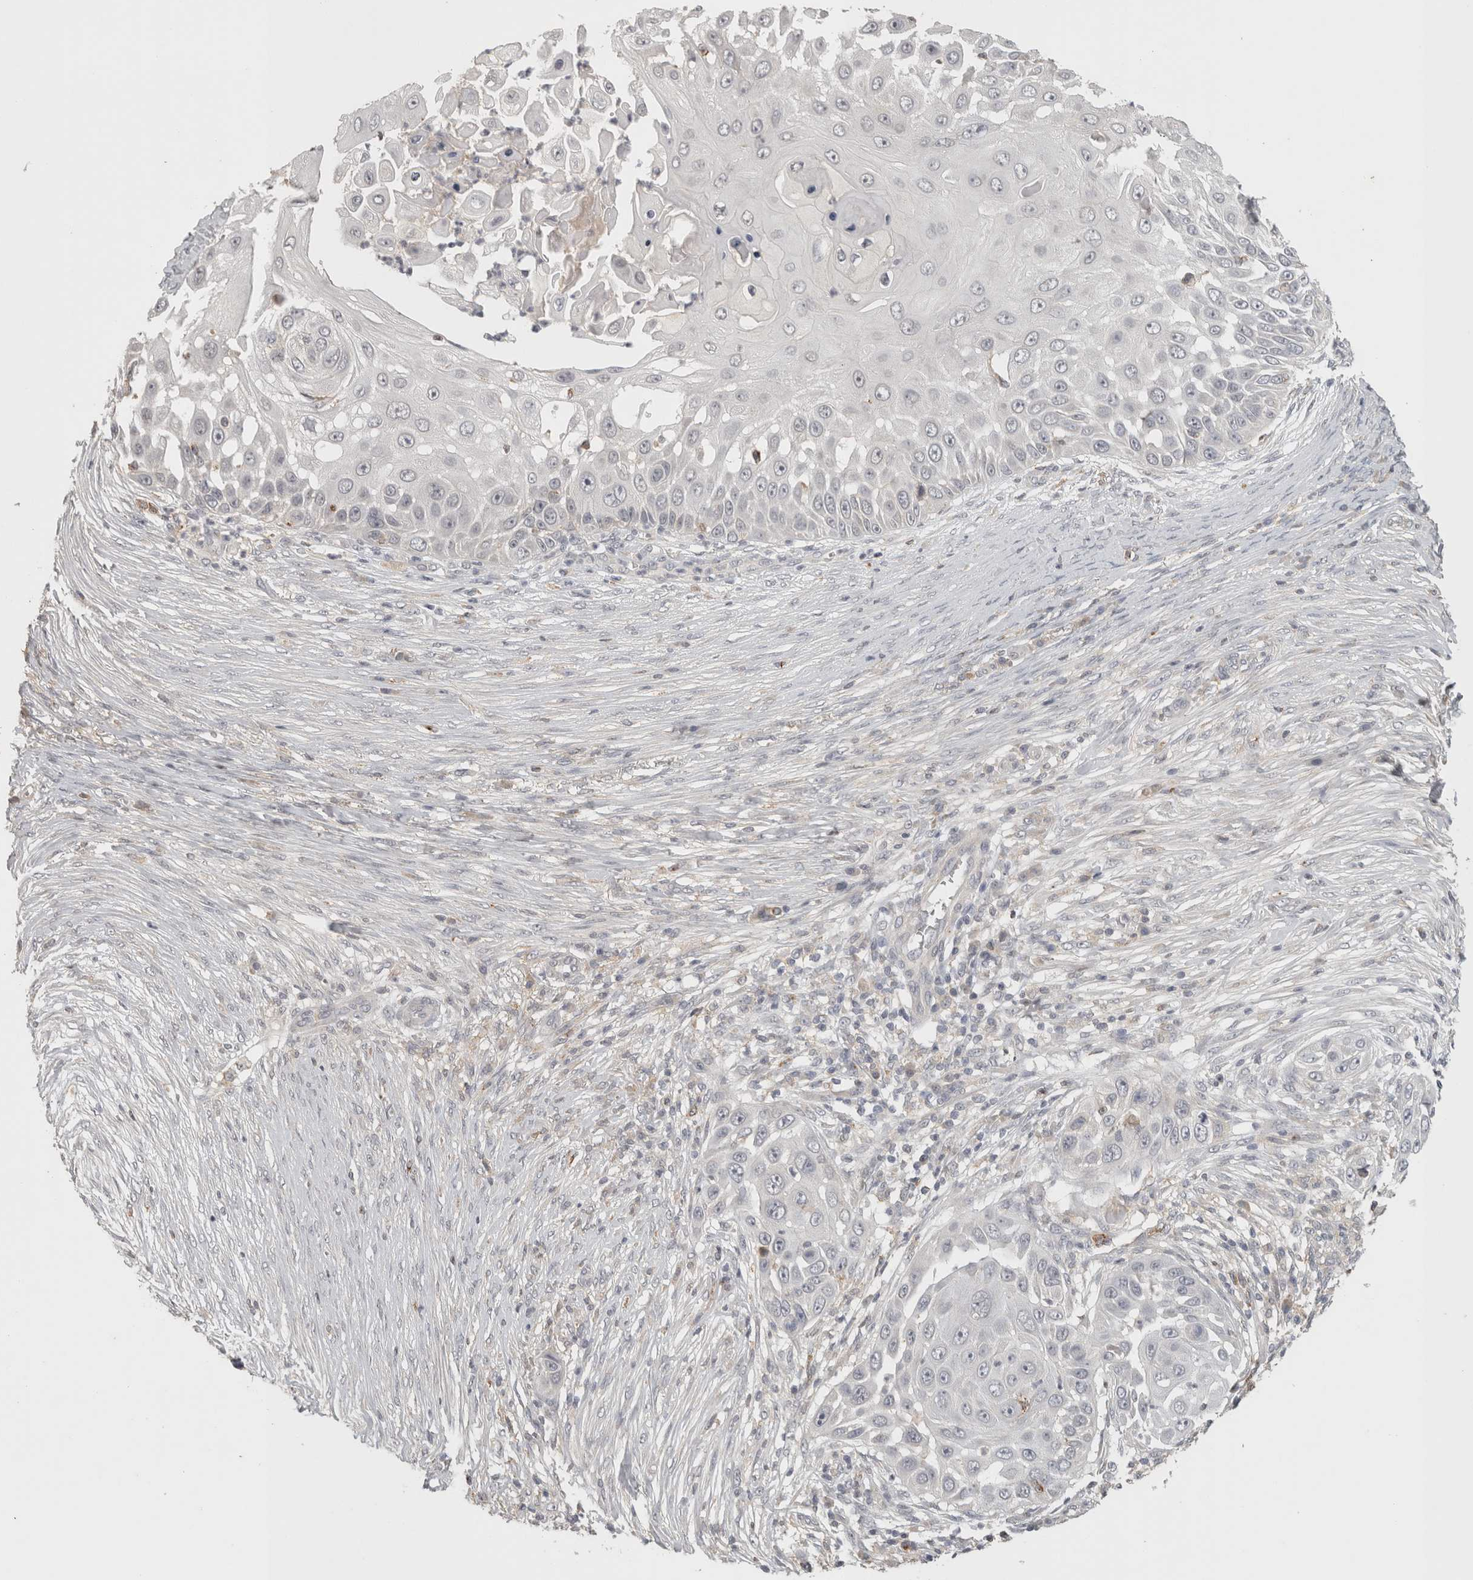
{"staining": {"intensity": "negative", "quantity": "none", "location": "none"}, "tissue": "skin cancer", "cell_type": "Tumor cells", "image_type": "cancer", "snomed": [{"axis": "morphology", "description": "Squamous cell carcinoma, NOS"}, {"axis": "topography", "description": "Skin"}], "caption": "Immunohistochemistry image of human skin squamous cell carcinoma stained for a protein (brown), which exhibits no expression in tumor cells.", "gene": "HAVCR2", "patient": {"sex": "female", "age": 44}}